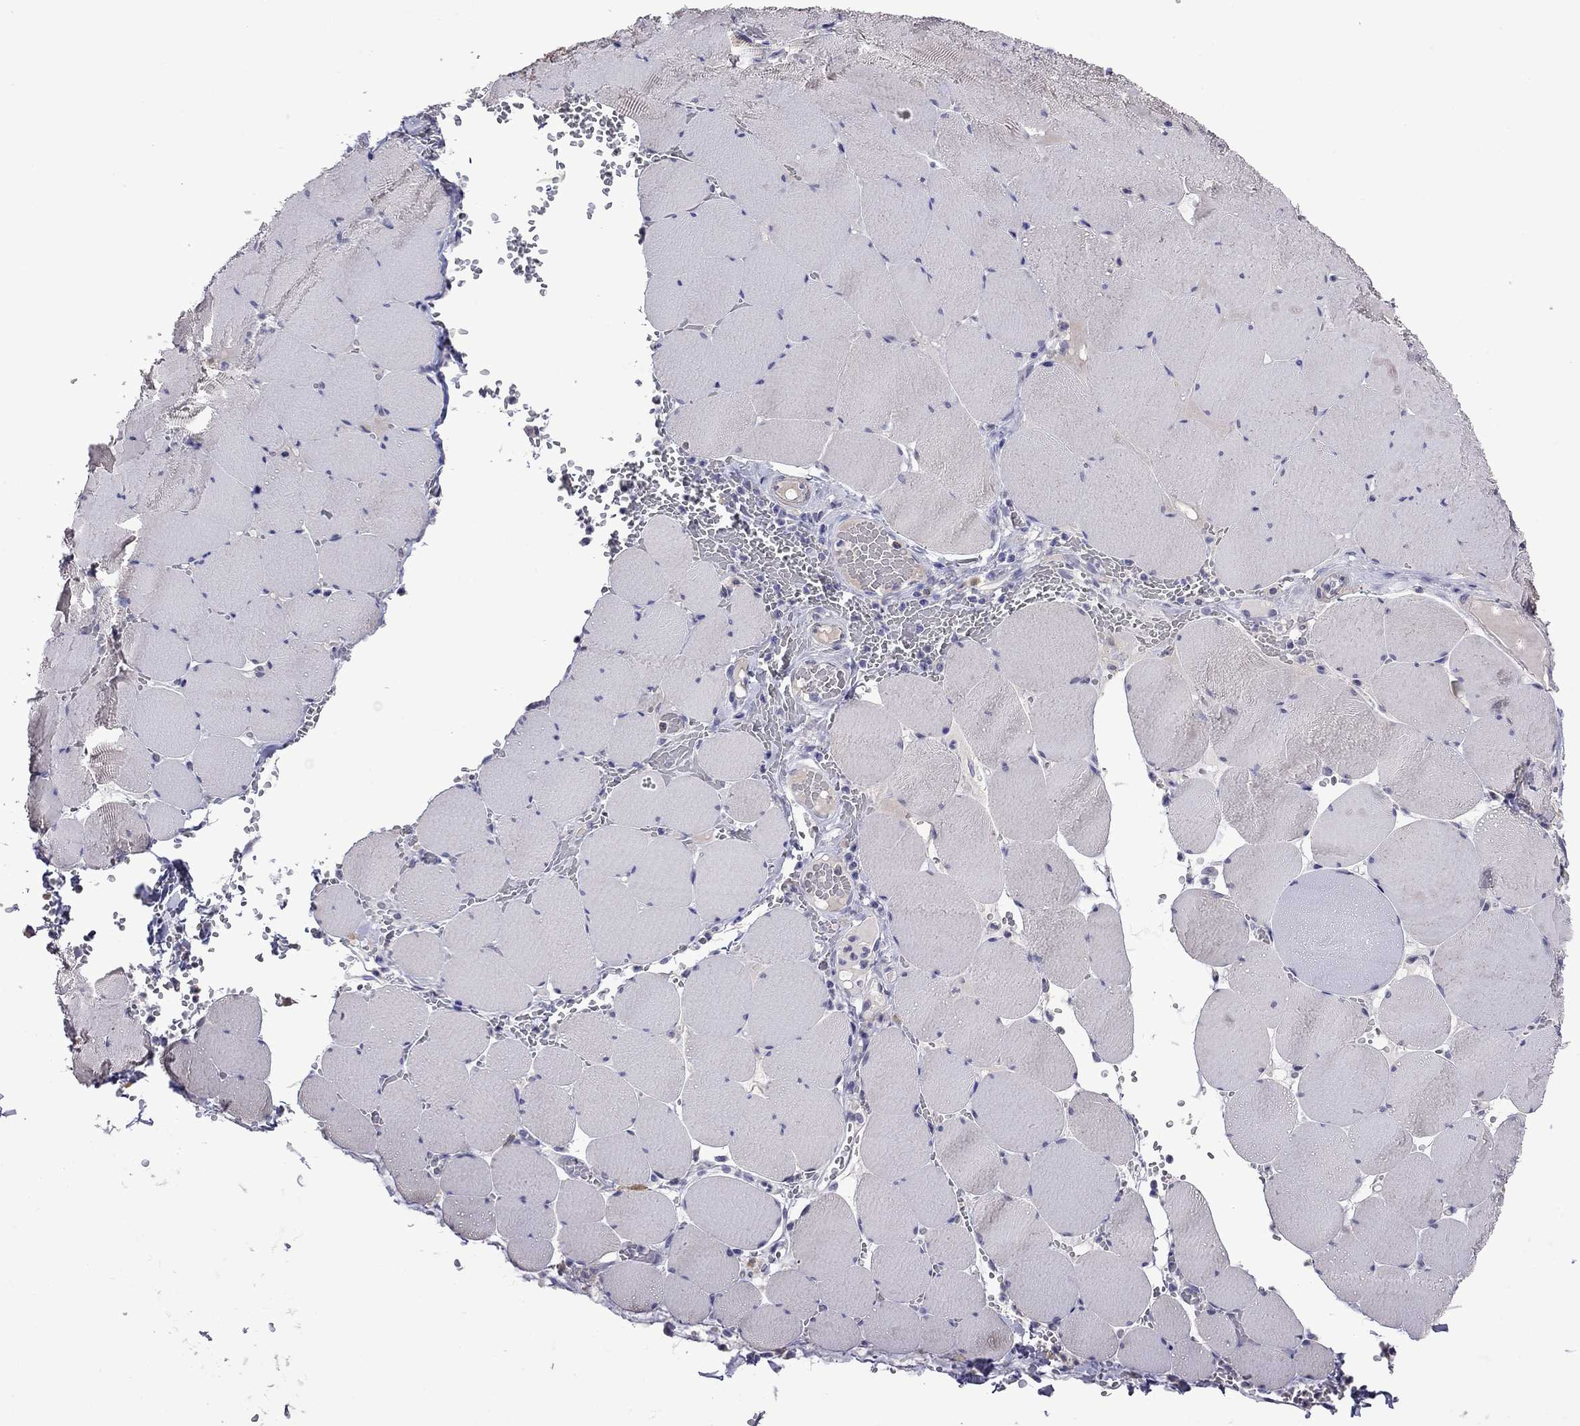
{"staining": {"intensity": "negative", "quantity": "none", "location": "none"}, "tissue": "skeletal muscle", "cell_type": "Myocytes", "image_type": "normal", "snomed": [{"axis": "morphology", "description": "Normal tissue, NOS"}, {"axis": "morphology", "description": "Malignant melanoma, Metastatic site"}, {"axis": "topography", "description": "Skeletal muscle"}], "caption": "A photomicrograph of skeletal muscle stained for a protein exhibits no brown staining in myocytes.", "gene": "STAR", "patient": {"sex": "male", "age": 50}}